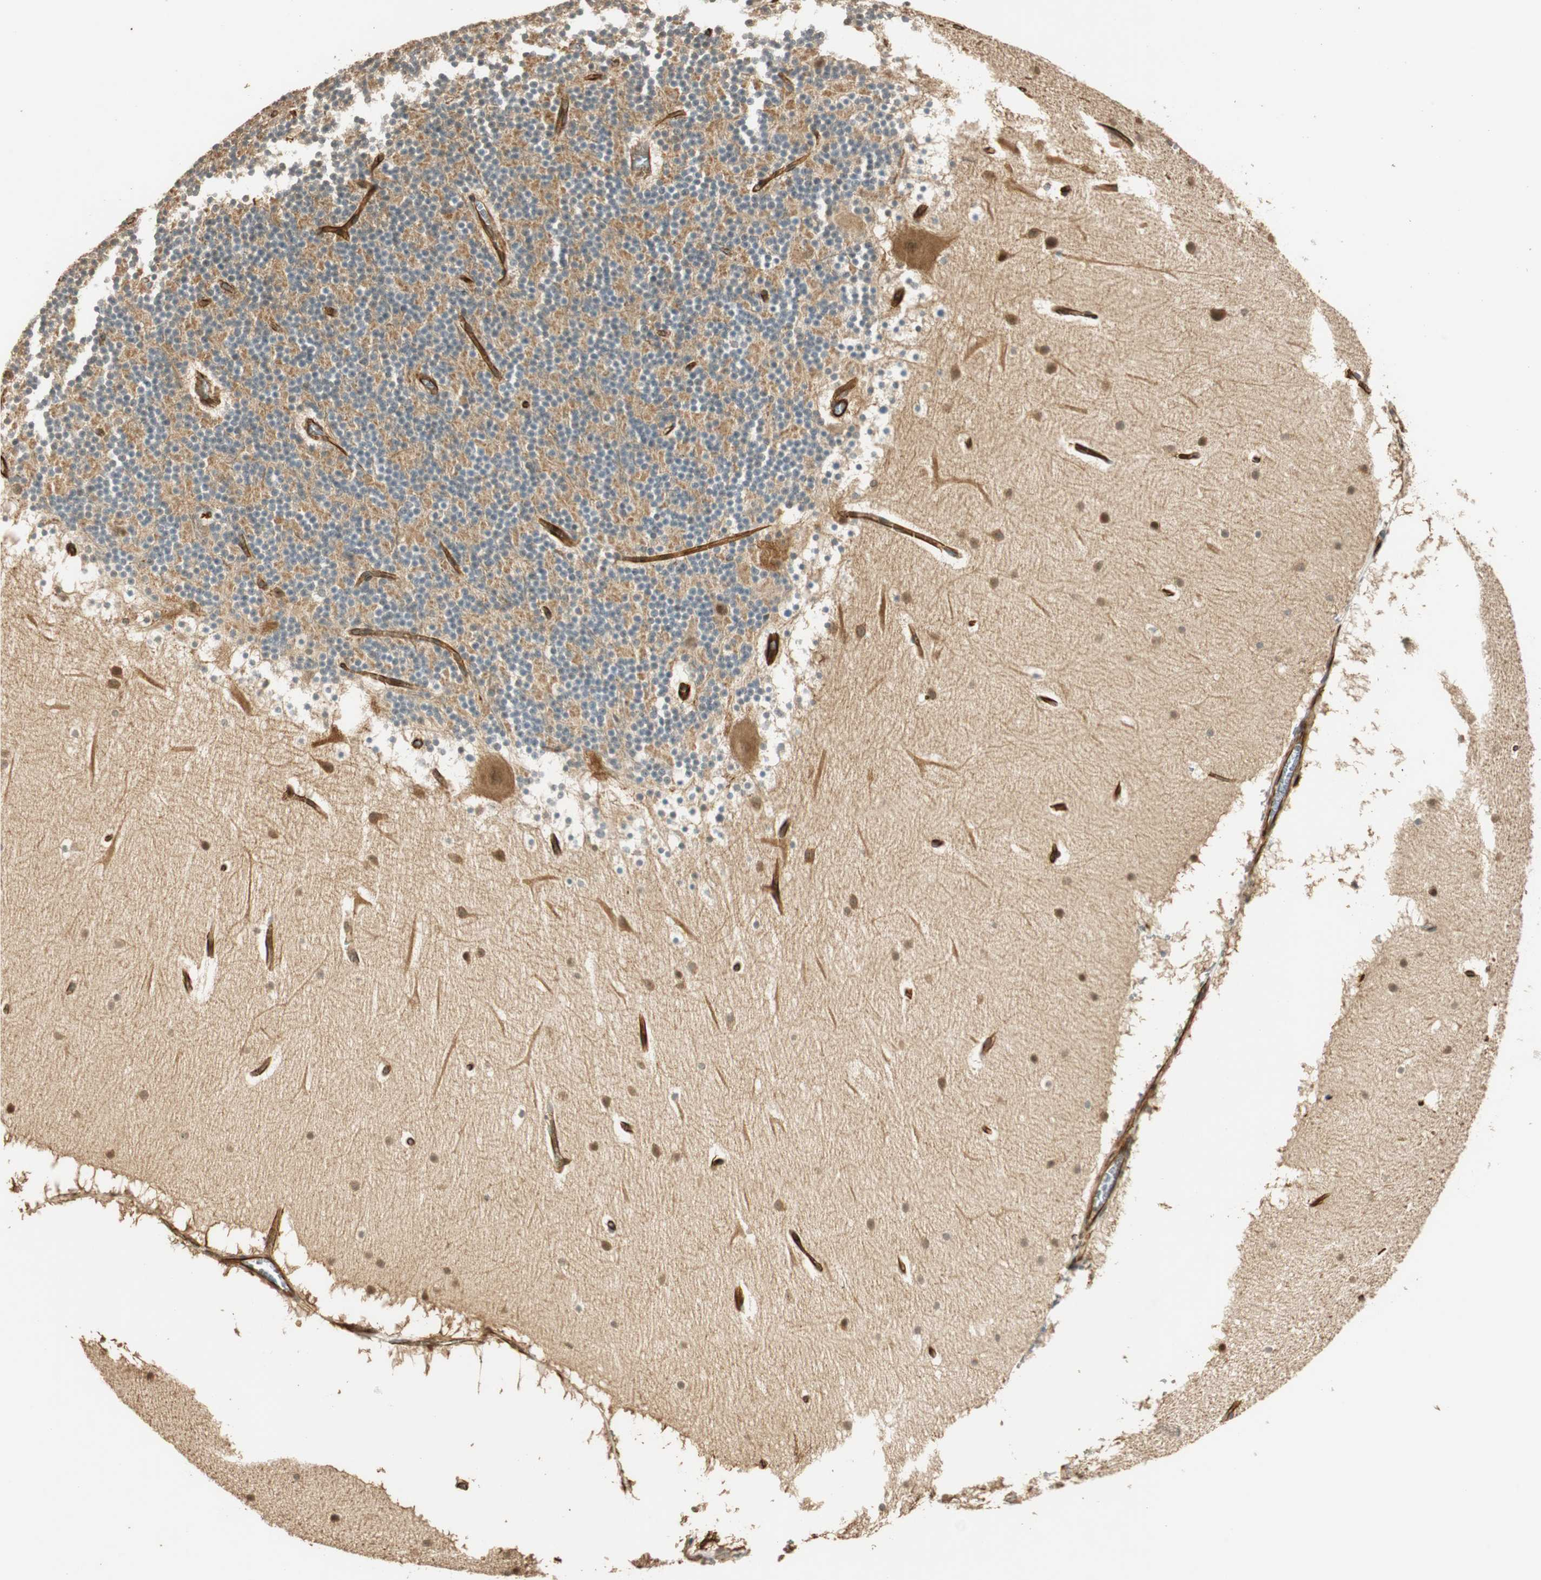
{"staining": {"intensity": "negative", "quantity": "none", "location": "none"}, "tissue": "cerebellum", "cell_type": "Cells in granular layer", "image_type": "normal", "snomed": [{"axis": "morphology", "description": "Normal tissue, NOS"}, {"axis": "topography", "description": "Cerebellum"}], "caption": "Immunohistochemistry image of benign cerebellum: human cerebellum stained with DAB (3,3'-diaminobenzidine) exhibits no significant protein positivity in cells in granular layer. (DAB (3,3'-diaminobenzidine) immunohistochemistry (IHC) with hematoxylin counter stain).", "gene": "NES", "patient": {"sex": "male", "age": 45}}